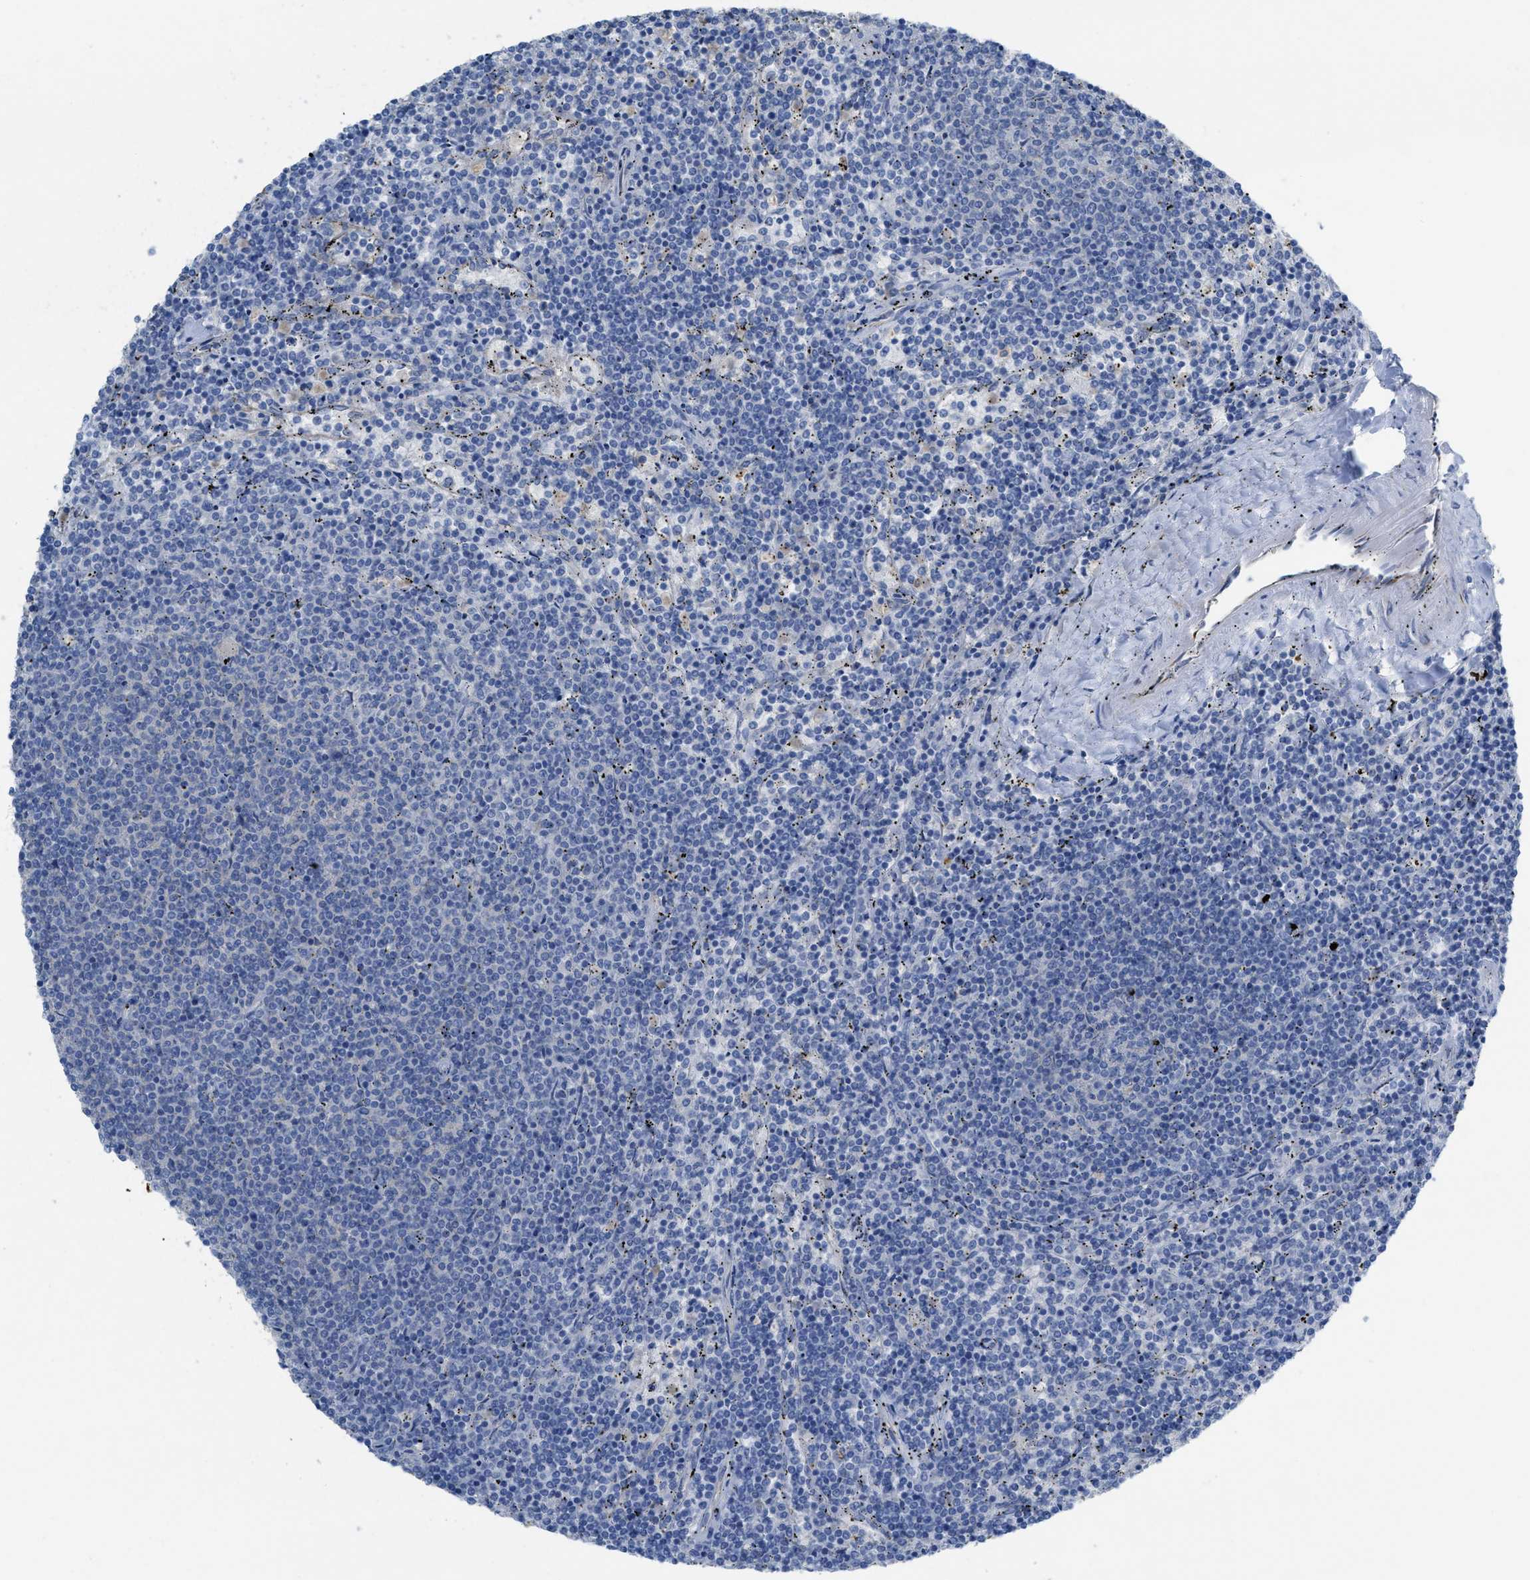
{"staining": {"intensity": "negative", "quantity": "none", "location": "none"}, "tissue": "lymphoma", "cell_type": "Tumor cells", "image_type": "cancer", "snomed": [{"axis": "morphology", "description": "Malignant lymphoma, non-Hodgkin's type, Low grade"}, {"axis": "topography", "description": "Spleen"}], "caption": "High magnification brightfield microscopy of lymphoma stained with DAB (3,3'-diaminobenzidine) (brown) and counterstained with hematoxylin (blue): tumor cells show no significant staining.", "gene": "CNNM4", "patient": {"sex": "female", "age": 50}}